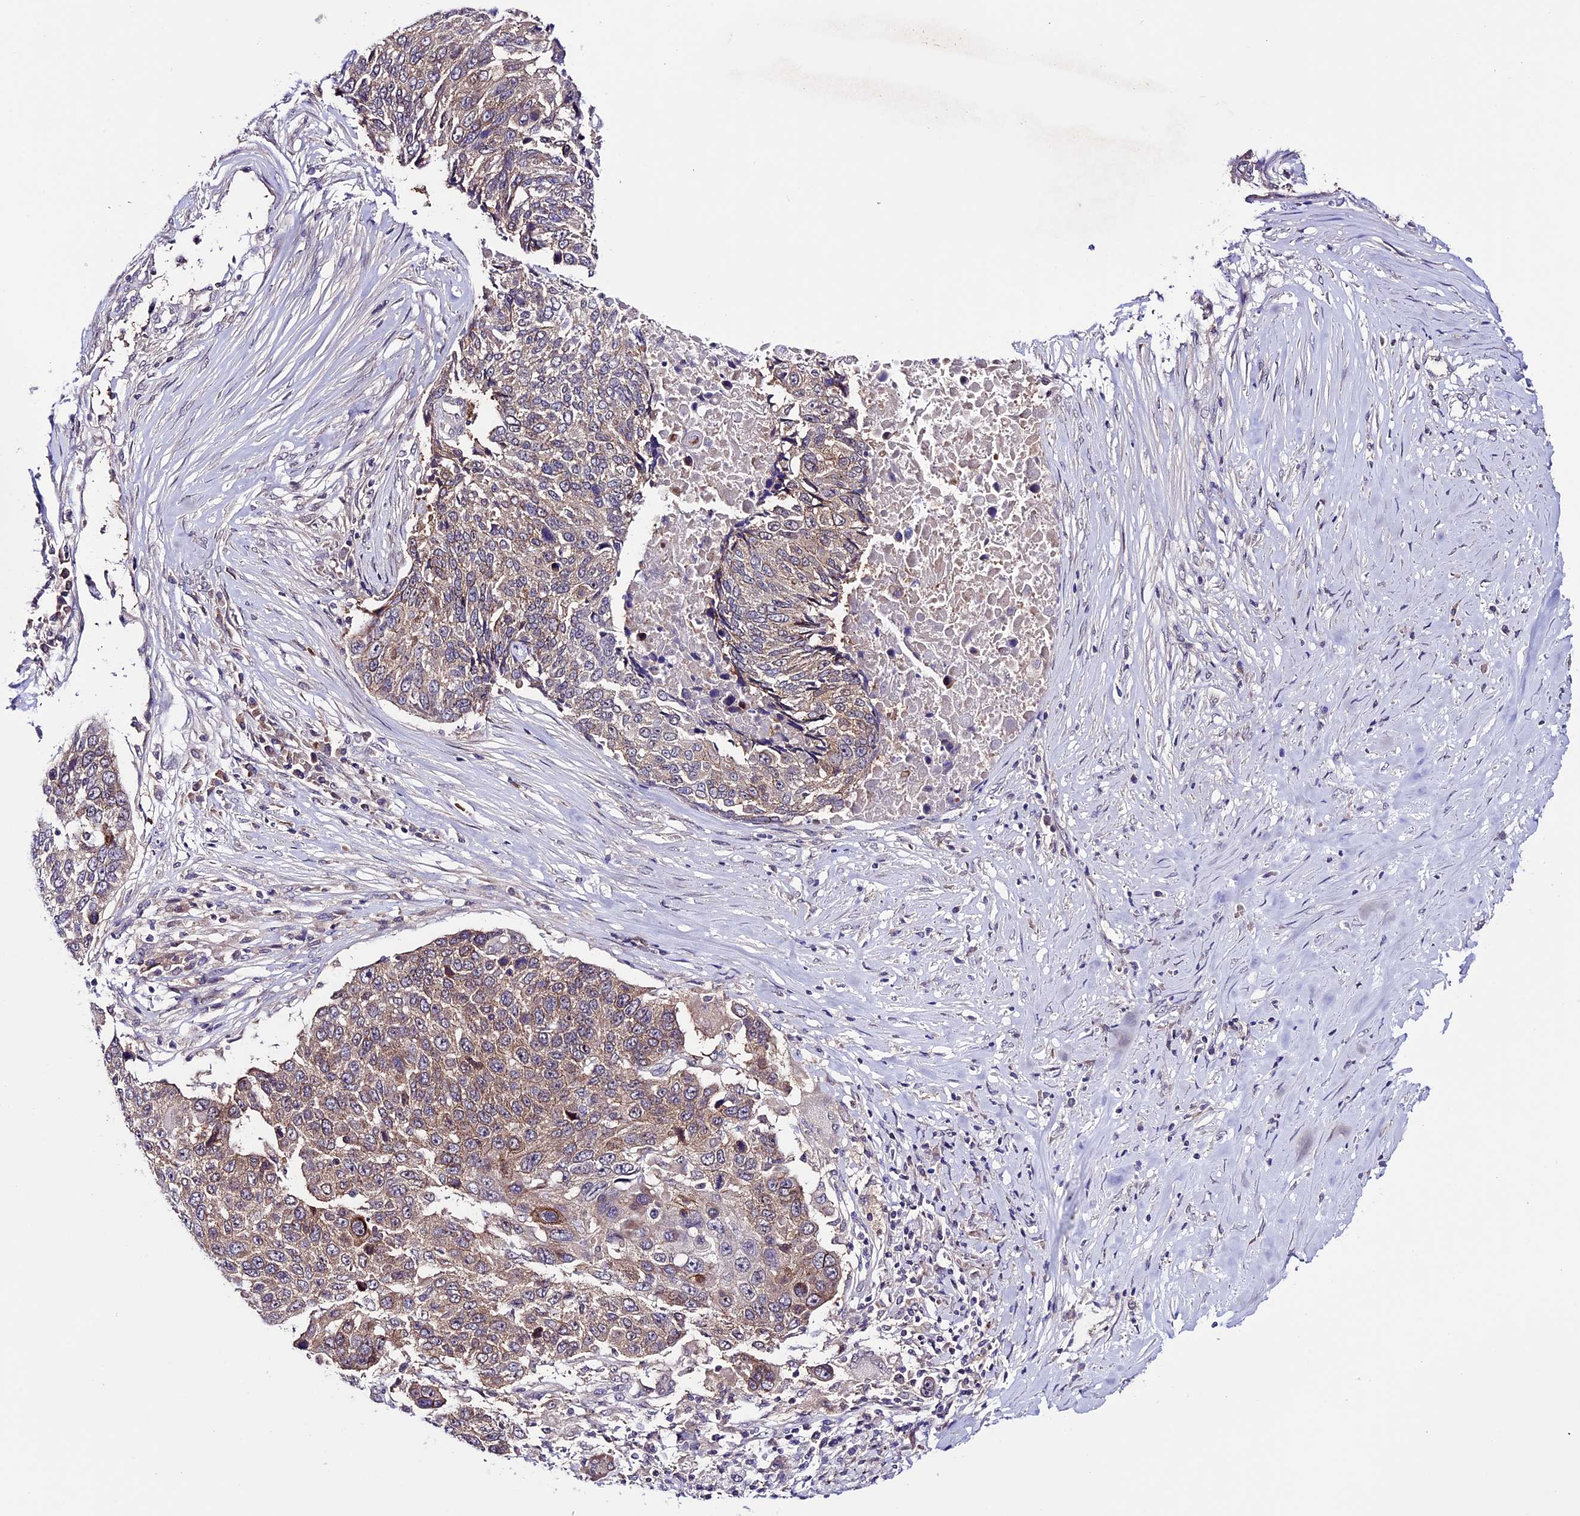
{"staining": {"intensity": "moderate", "quantity": ">75%", "location": "cytoplasmic/membranous"}, "tissue": "lung cancer", "cell_type": "Tumor cells", "image_type": "cancer", "snomed": [{"axis": "morphology", "description": "Squamous cell carcinoma, NOS"}, {"axis": "topography", "description": "Lung"}], "caption": "Tumor cells reveal medium levels of moderate cytoplasmic/membranous expression in about >75% of cells in human lung cancer.", "gene": "XKR7", "patient": {"sex": "male", "age": 66}}